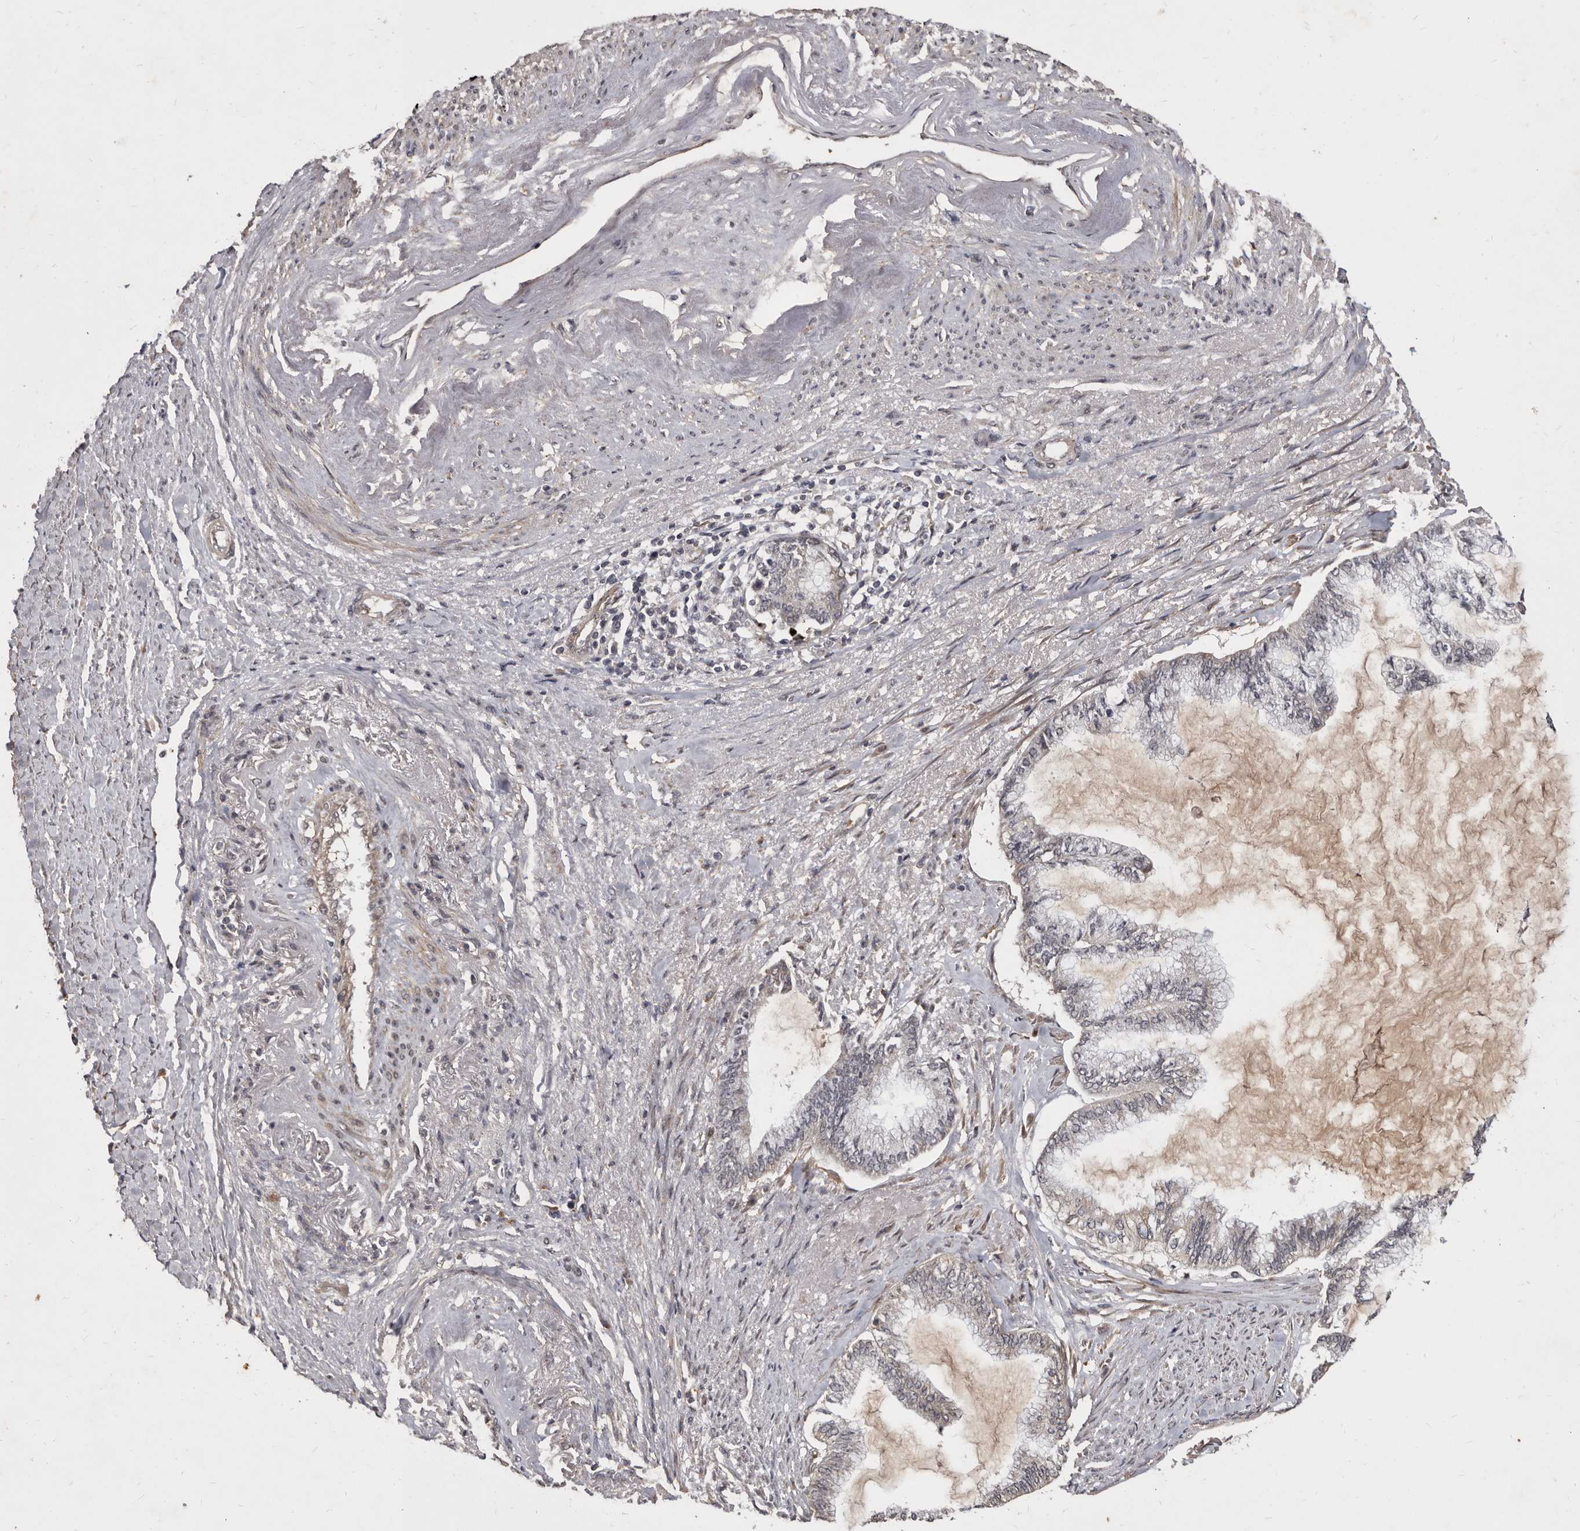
{"staining": {"intensity": "negative", "quantity": "none", "location": "none"}, "tissue": "endometrial cancer", "cell_type": "Tumor cells", "image_type": "cancer", "snomed": [{"axis": "morphology", "description": "Adenocarcinoma, NOS"}, {"axis": "topography", "description": "Endometrium"}], "caption": "The histopathology image displays no staining of tumor cells in endometrial adenocarcinoma.", "gene": "DNAJC28", "patient": {"sex": "female", "age": 86}}